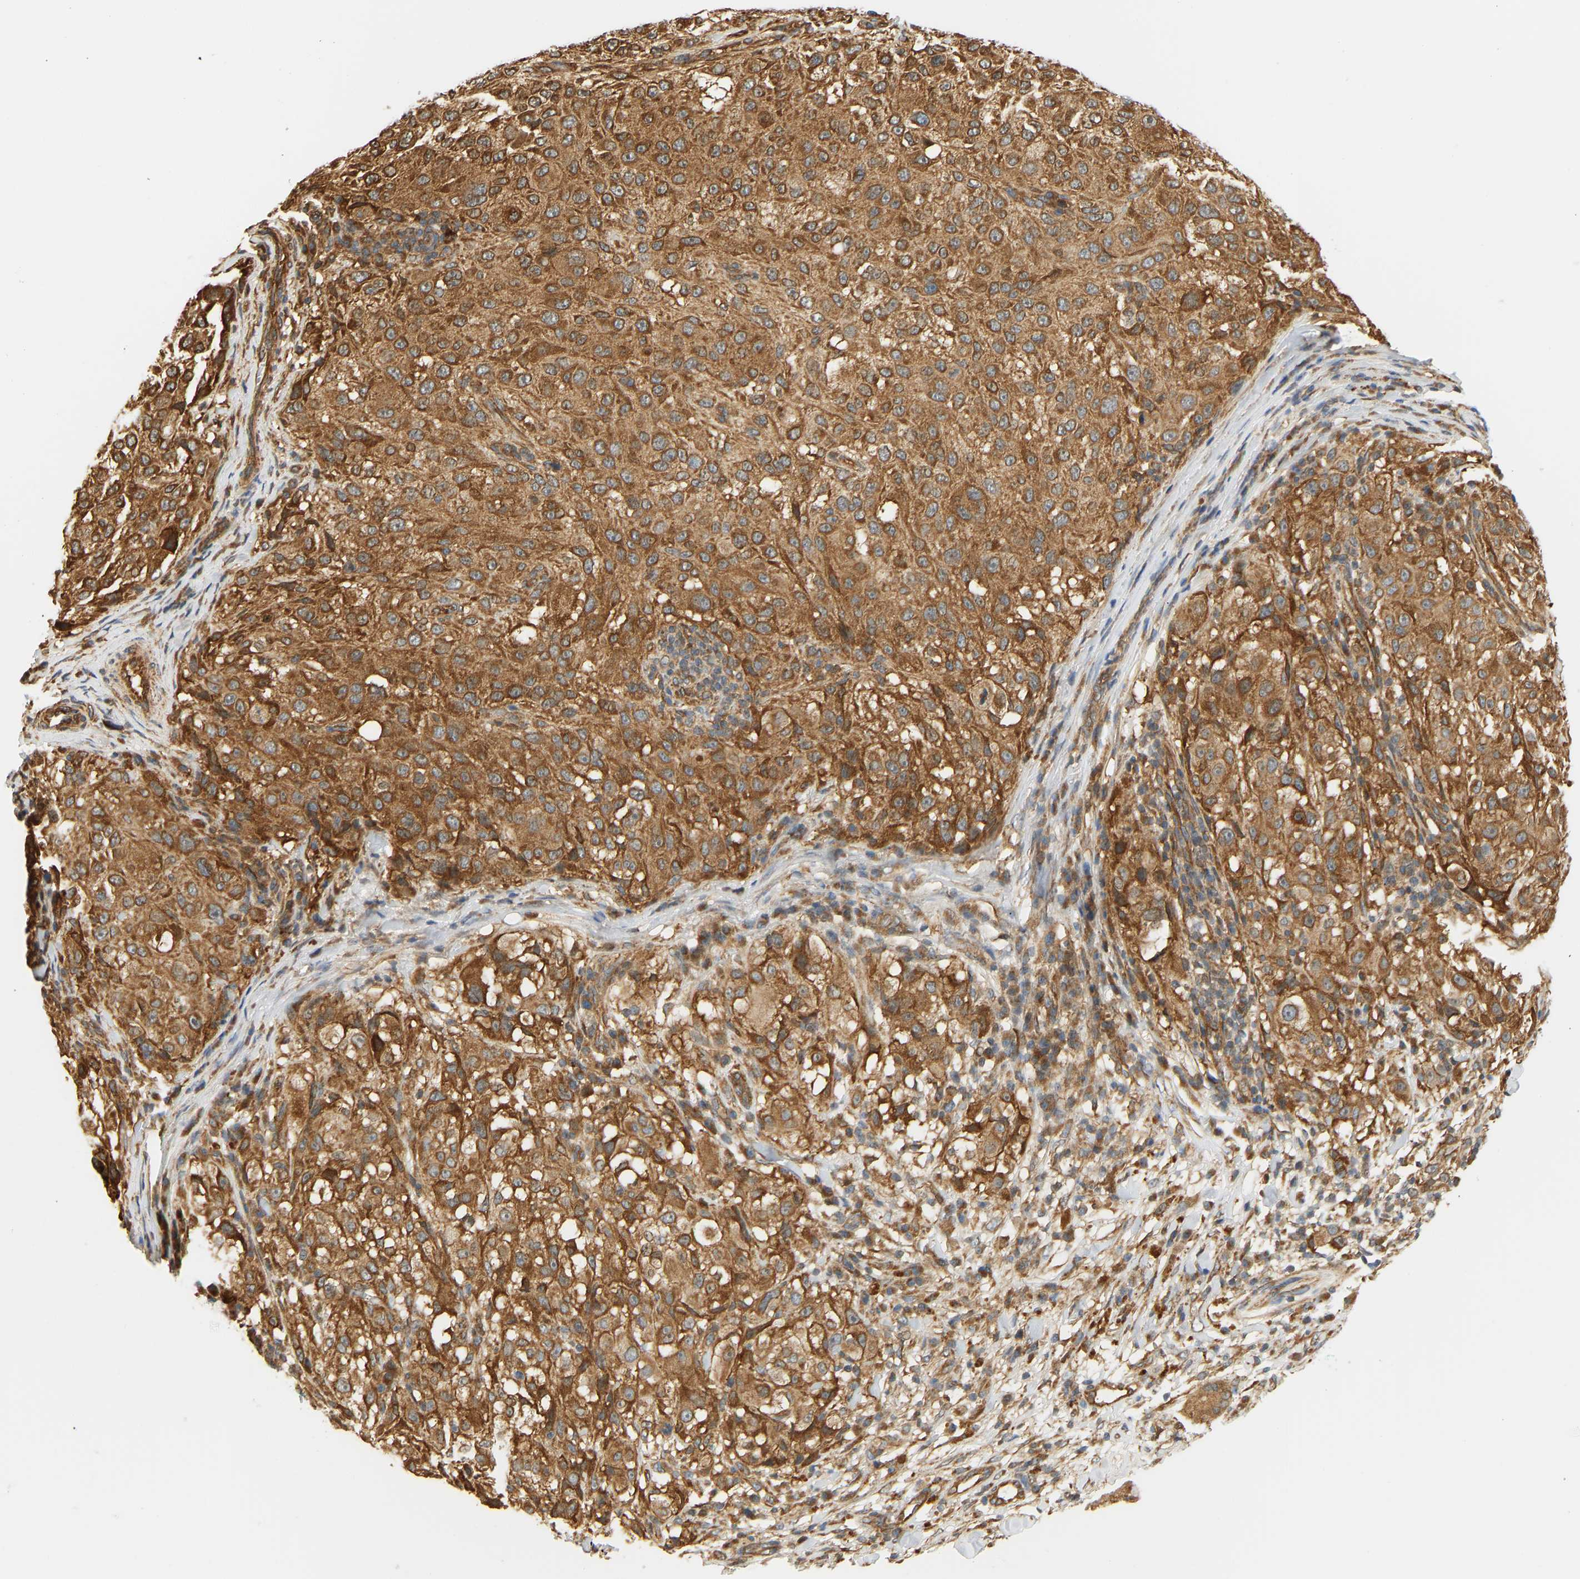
{"staining": {"intensity": "moderate", "quantity": ">75%", "location": "cytoplasmic/membranous"}, "tissue": "melanoma", "cell_type": "Tumor cells", "image_type": "cancer", "snomed": [{"axis": "morphology", "description": "Necrosis, NOS"}, {"axis": "morphology", "description": "Malignant melanoma, NOS"}, {"axis": "topography", "description": "Skin"}], "caption": "Melanoma was stained to show a protein in brown. There is medium levels of moderate cytoplasmic/membranous expression in approximately >75% of tumor cells. Using DAB (3,3'-diaminobenzidine) (brown) and hematoxylin (blue) stains, captured at high magnification using brightfield microscopy.", "gene": "CEP57", "patient": {"sex": "female", "age": 87}}